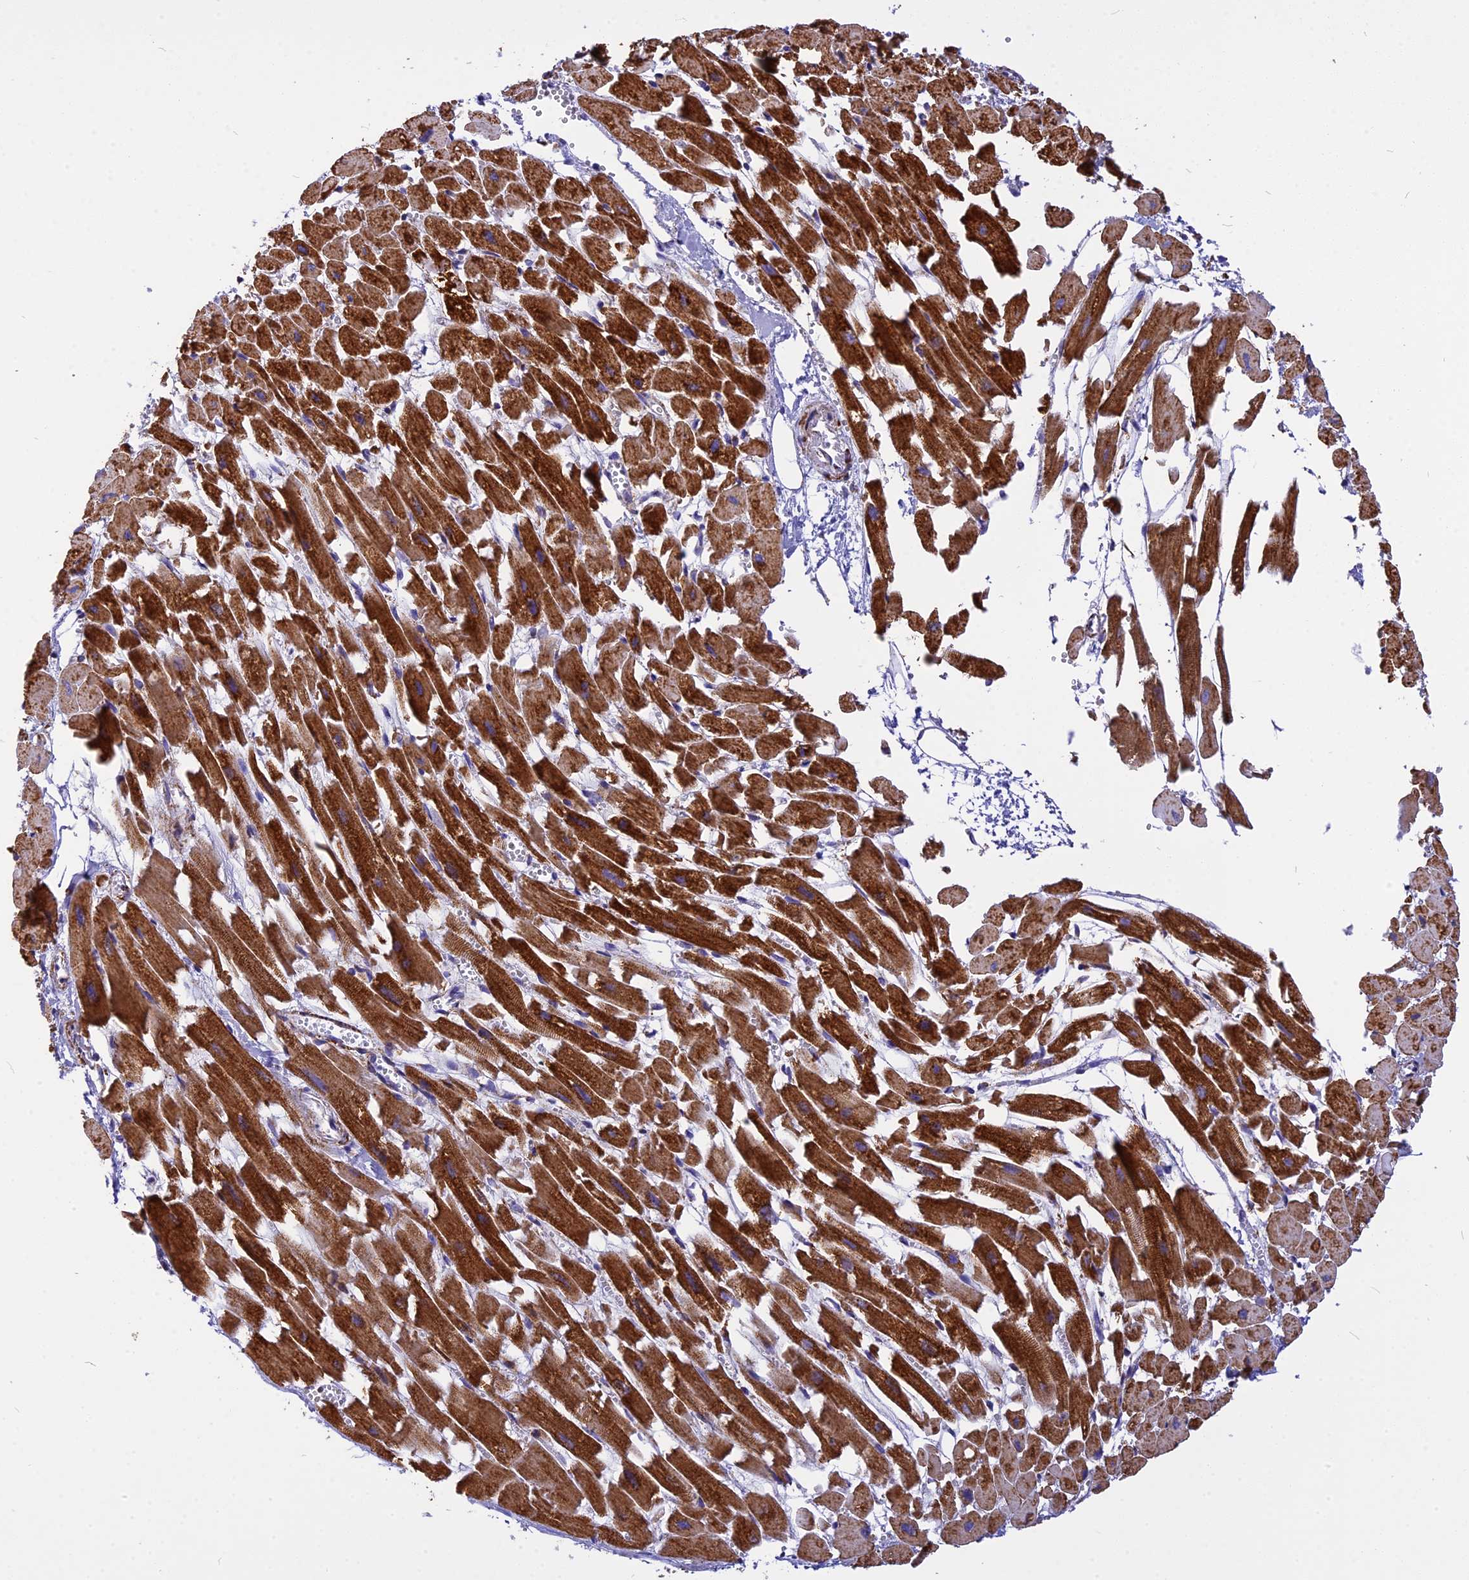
{"staining": {"intensity": "strong", "quantity": ">75%", "location": "cytoplasmic/membranous"}, "tissue": "heart muscle", "cell_type": "Cardiomyocytes", "image_type": "normal", "snomed": [{"axis": "morphology", "description": "Normal tissue, NOS"}, {"axis": "topography", "description": "Heart"}], "caption": "Strong cytoplasmic/membranous protein staining is identified in about >75% of cardiomyocytes in heart muscle. Immunohistochemistry (ihc) stains the protein of interest in brown and the nuclei are stained blue.", "gene": "VDAC2", "patient": {"sex": "female", "age": 64}}